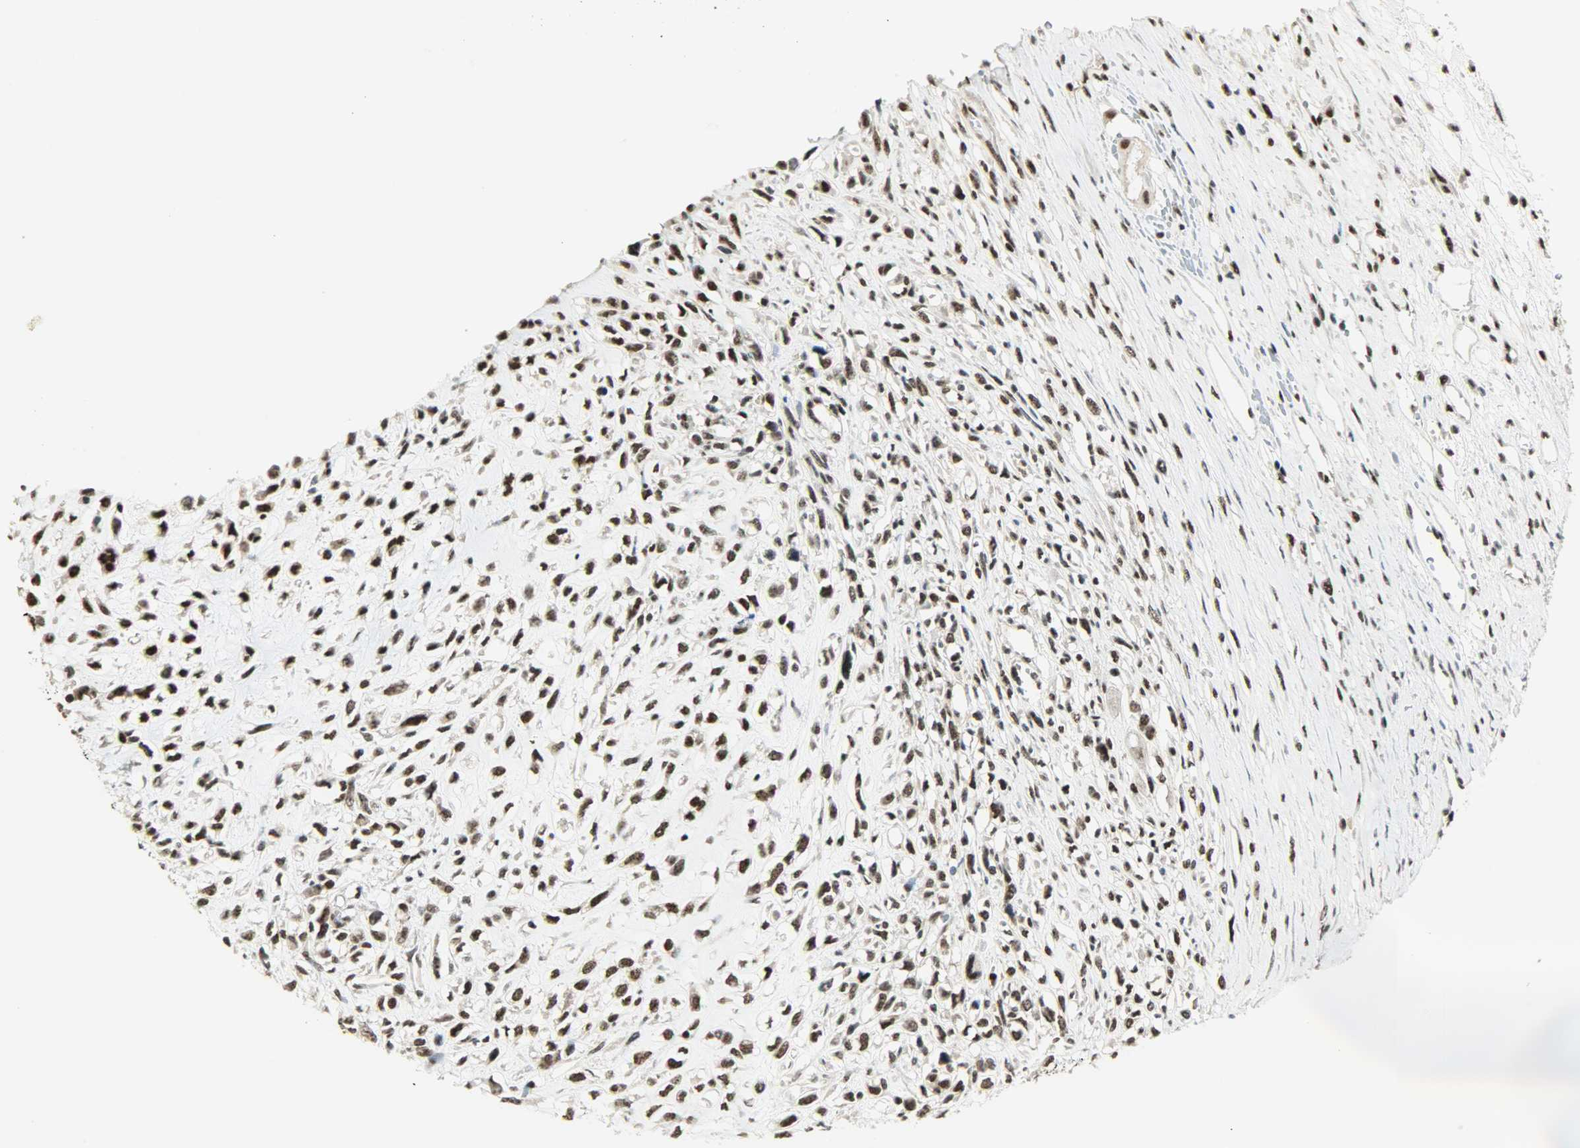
{"staining": {"intensity": "strong", "quantity": ">75%", "location": "nuclear"}, "tissue": "head and neck cancer", "cell_type": "Tumor cells", "image_type": "cancer", "snomed": [{"axis": "morphology", "description": "Necrosis, NOS"}, {"axis": "morphology", "description": "Neoplasm, malignant, NOS"}, {"axis": "topography", "description": "Salivary gland"}, {"axis": "topography", "description": "Head-Neck"}], "caption": "Strong nuclear positivity is identified in about >75% of tumor cells in head and neck cancer.", "gene": "SUGP1", "patient": {"sex": "male", "age": 43}}